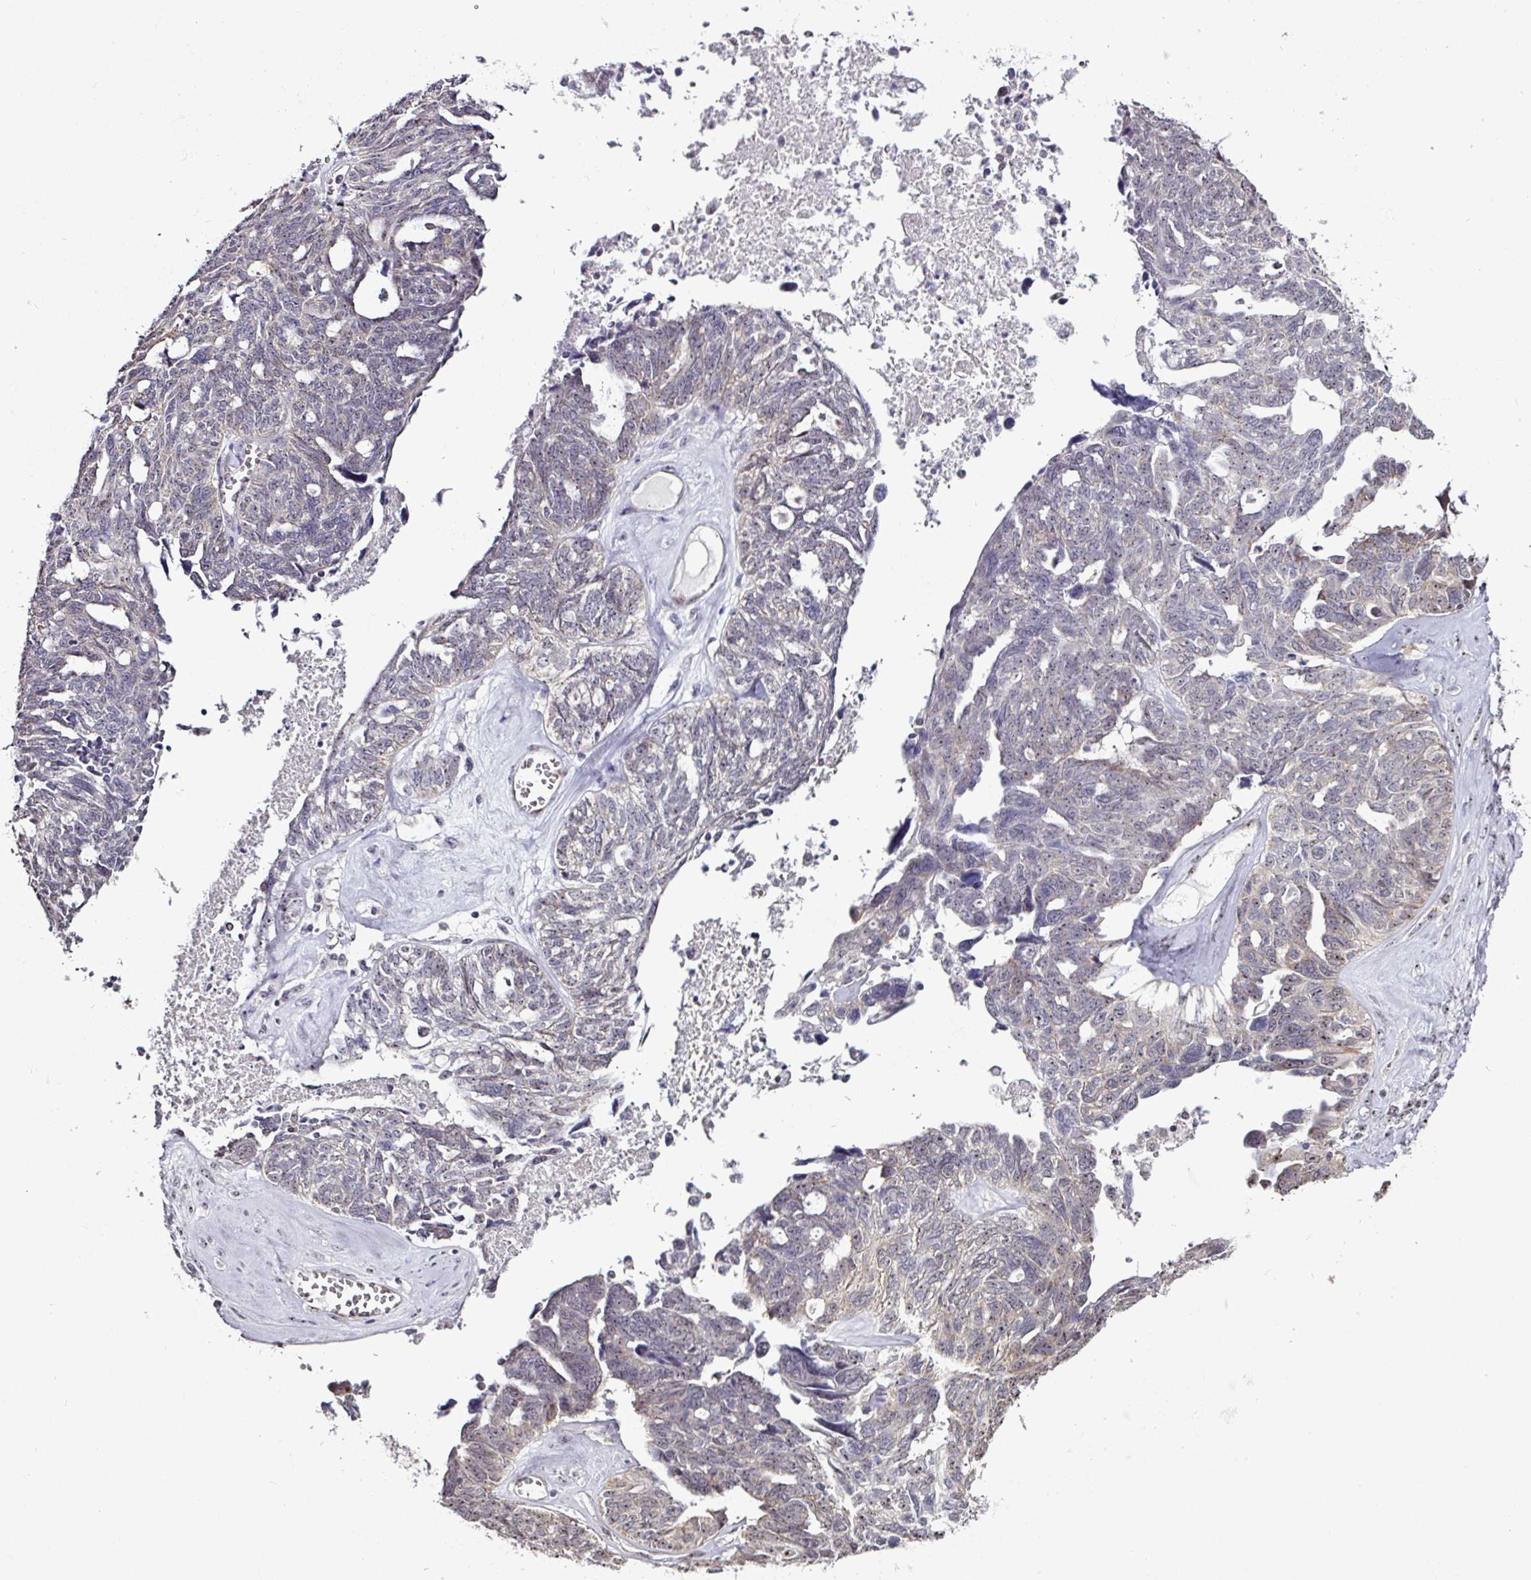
{"staining": {"intensity": "weak", "quantity": "25%-75%", "location": "cytoplasmic/membranous,nuclear"}, "tissue": "ovarian cancer", "cell_type": "Tumor cells", "image_type": "cancer", "snomed": [{"axis": "morphology", "description": "Cystadenocarcinoma, serous, NOS"}, {"axis": "topography", "description": "Ovary"}], "caption": "Immunohistochemistry (IHC) image of neoplastic tissue: human ovarian serous cystadenocarcinoma stained using IHC reveals low levels of weak protein expression localized specifically in the cytoplasmic/membranous and nuclear of tumor cells, appearing as a cytoplasmic/membranous and nuclear brown color.", "gene": "NACC2", "patient": {"sex": "female", "age": 79}}